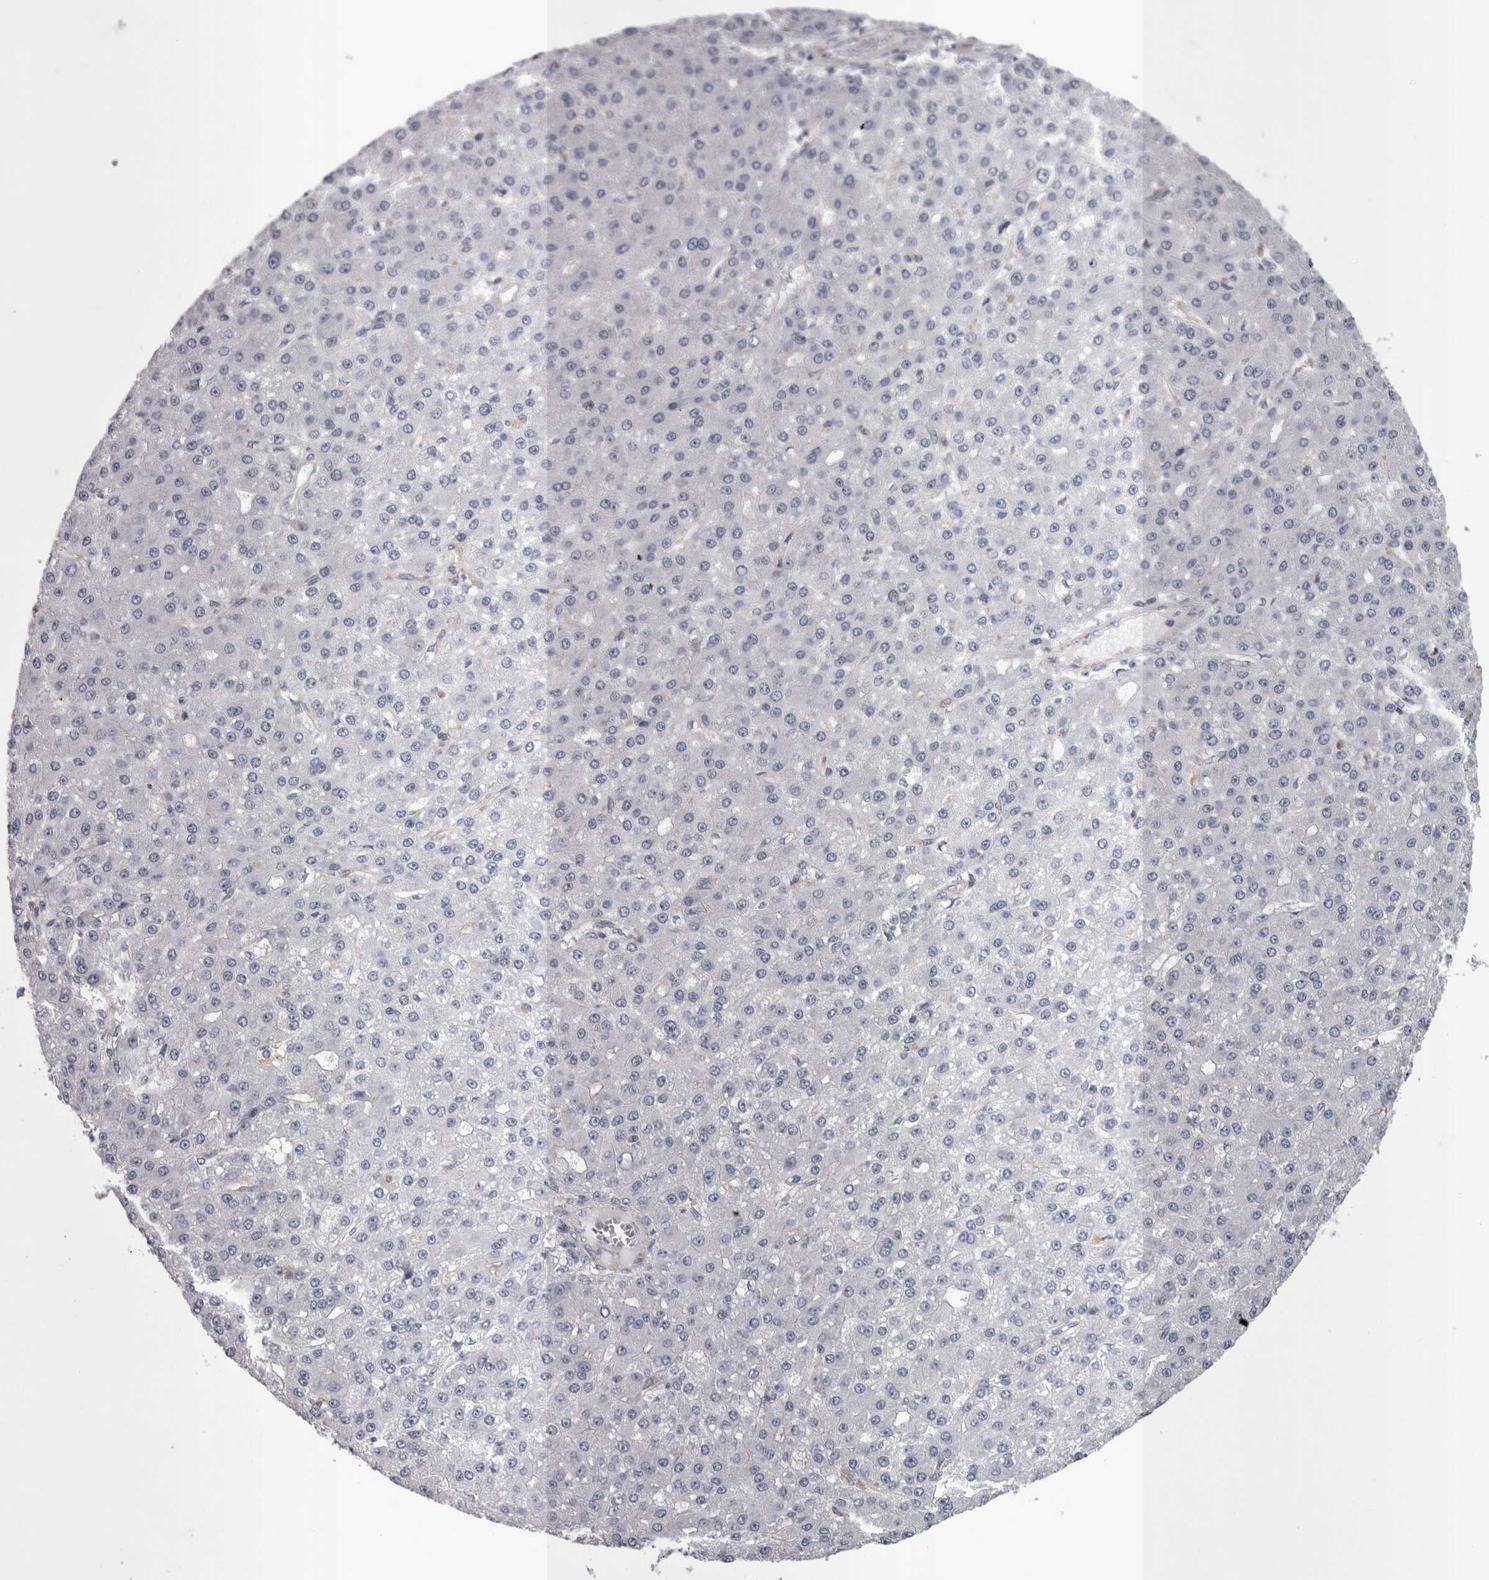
{"staining": {"intensity": "negative", "quantity": "none", "location": "none"}, "tissue": "liver cancer", "cell_type": "Tumor cells", "image_type": "cancer", "snomed": [{"axis": "morphology", "description": "Carcinoma, Hepatocellular, NOS"}, {"axis": "topography", "description": "Liver"}], "caption": "Micrograph shows no protein positivity in tumor cells of liver cancer tissue.", "gene": "LYZL6", "patient": {"sex": "male", "age": 67}}